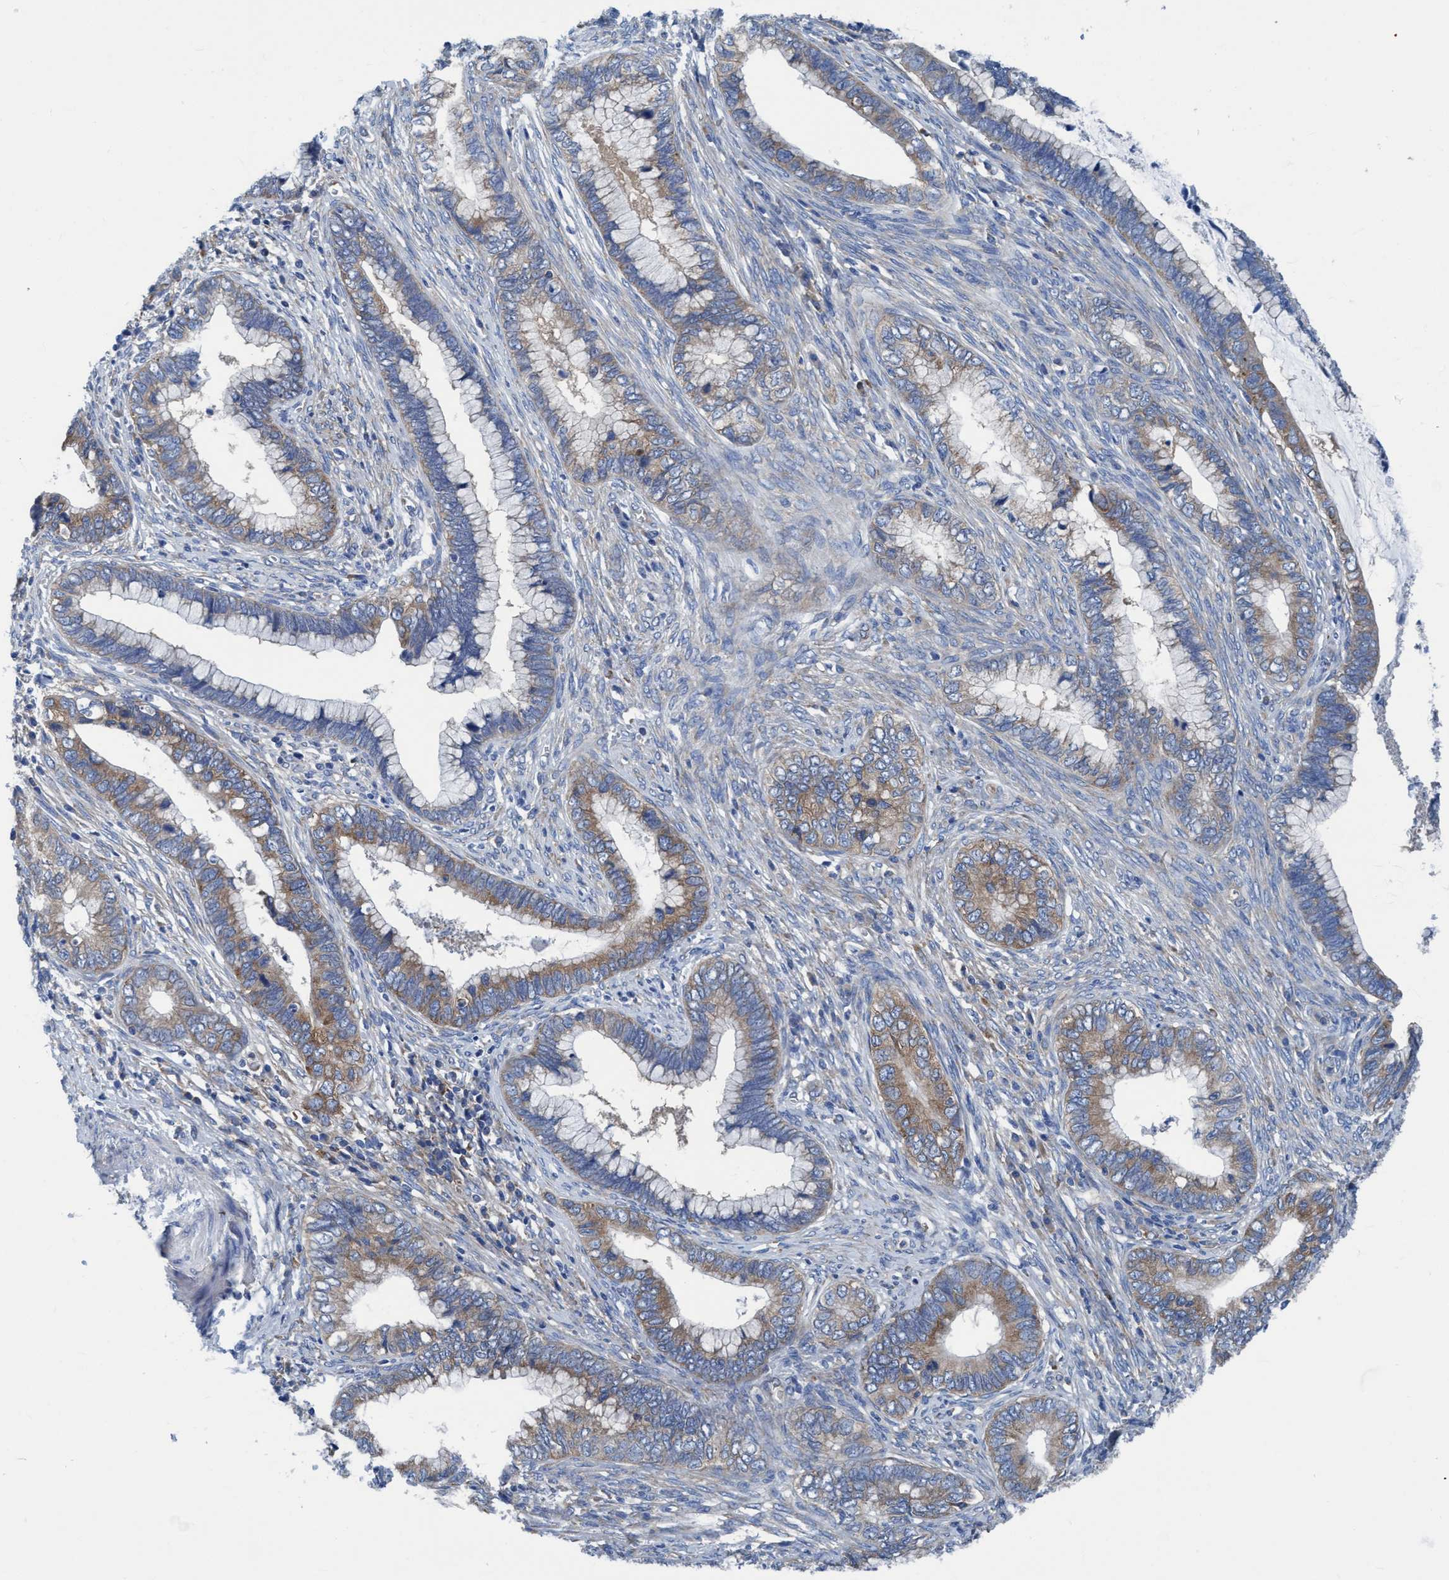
{"staining": {"intensity": "weak", "quantity": ">75%", "location": "cytoplasmic/membranous"}, "tissue": "cervical cancer", "cell_type": "Tumor cells", "image_type": "cancer", "snomed": [{"axis": "morphology", "description": "Adenocarcinoma, NOS"}, {"axis": "topography", "description": "Cervix"}], "caption": "Immunohistochemistry (IHC) of cervical cancer reveals low levels of weak cytoplasmic/membranous staining in about >75% of tumor cells. The protein of interest is stained brown, and the nuclei are stained in blue (DAB IHC with brightfield microscopy, high magnification).", "gene": "NMT1", "patient": {"sex": "female", "age": 44}}